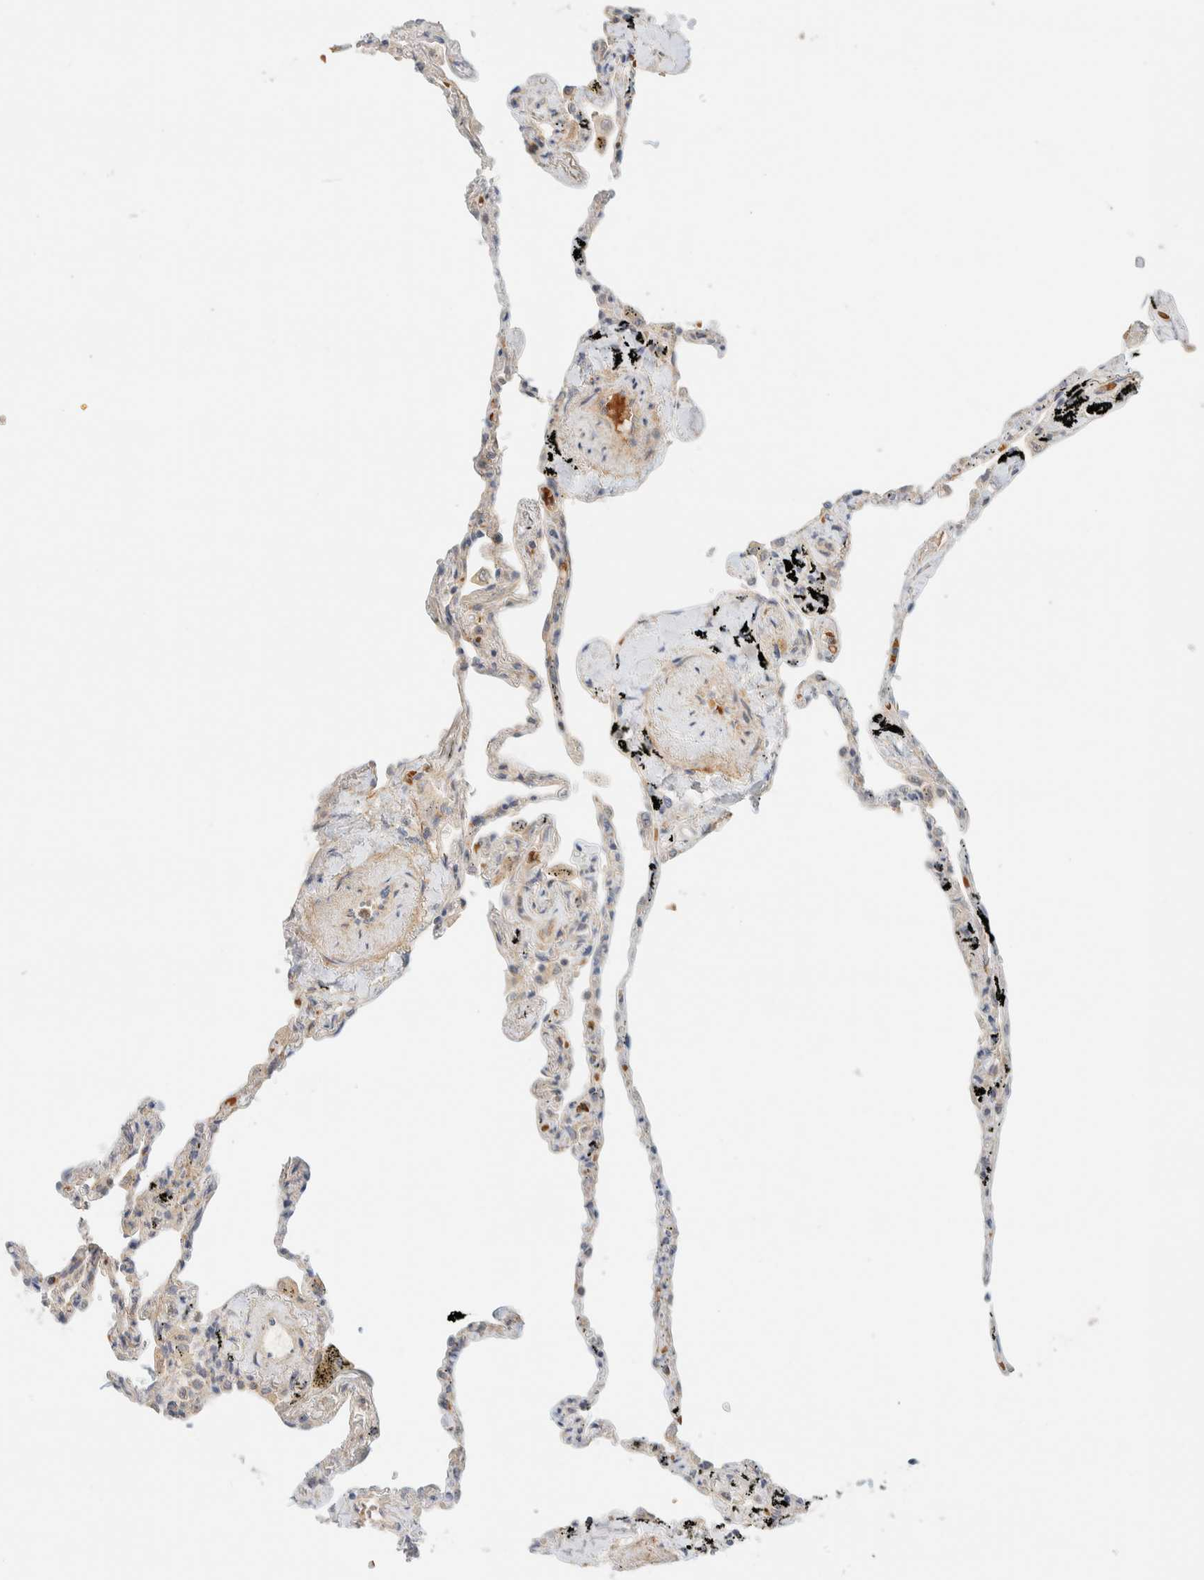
{"staining": {"intensity": "negative", "quantity": "none", "location": "none"}, "tissue": "lung", "cell_type": "Alveolar cells", "image_type": "normal", "snomed": [{"axis": "morphology", "description": "Normal tissue, NOS"}, {"axis": "topography", "description": "Lung"}], "caption": "Immunohistochemistry of normal lung demonstrates no staining in alveolar cells.", "gene": "TNK1", "patient": {"sex": "male", "age": 59}}